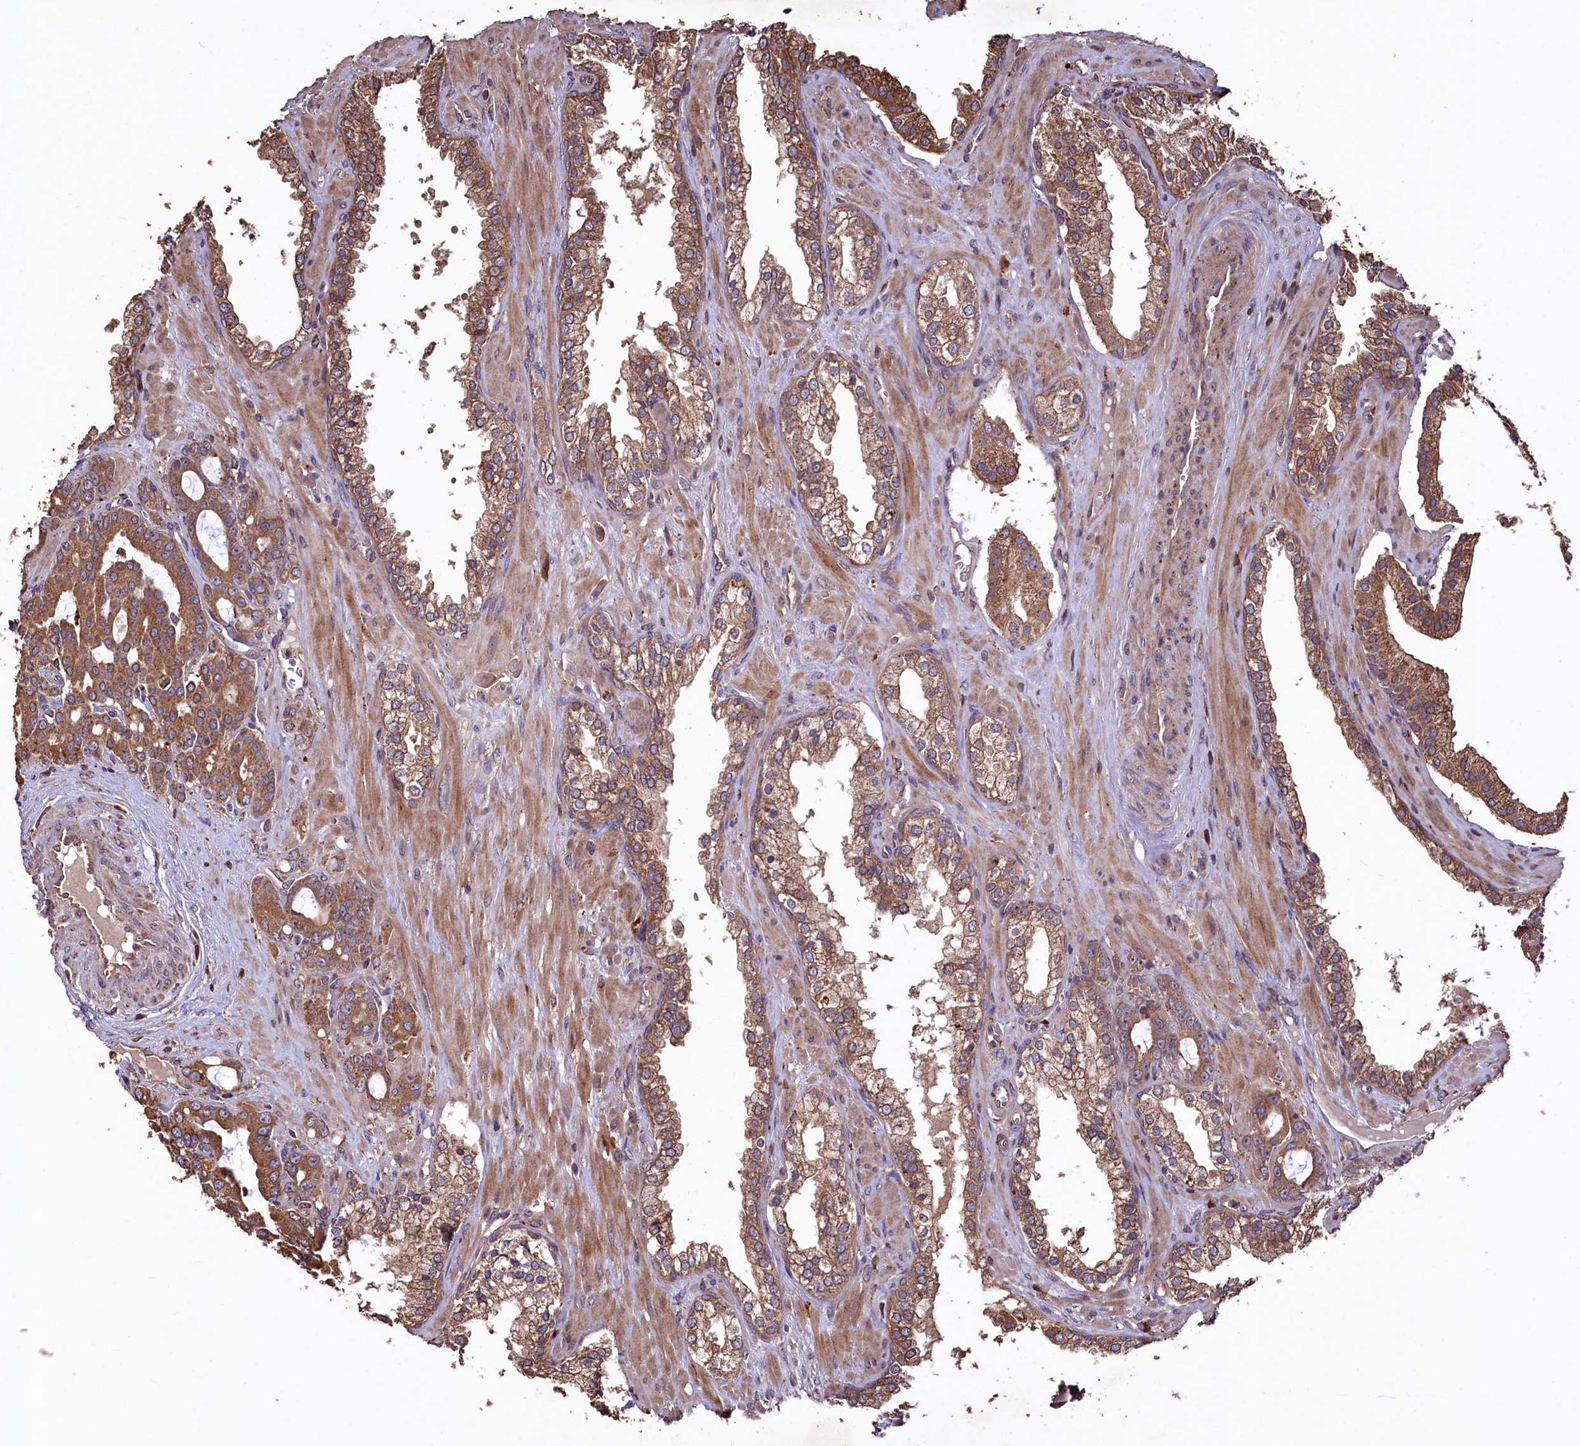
{"staining": {"intensity": "moderate", "quantity": ">75%", "location": "cytoplasmic/membranous"}, "tissue": "prostate cancer", "cell_type": "Tumor cells", "image_type": "cancer", "snomed": [{"axis": "morphology", "description": "Adenocarcinoma, High grade"}, {"axis": "topography", "description": "Prostate"}], "caption": "IHC of prostate adenocarcinoma (high-grade) displays medium levels of moderate cytoplasmic/membranous staining in approximately >75% of tumor cells.", "gene": "TMEM98", "patient": {"sex": "male", "age": 72}}